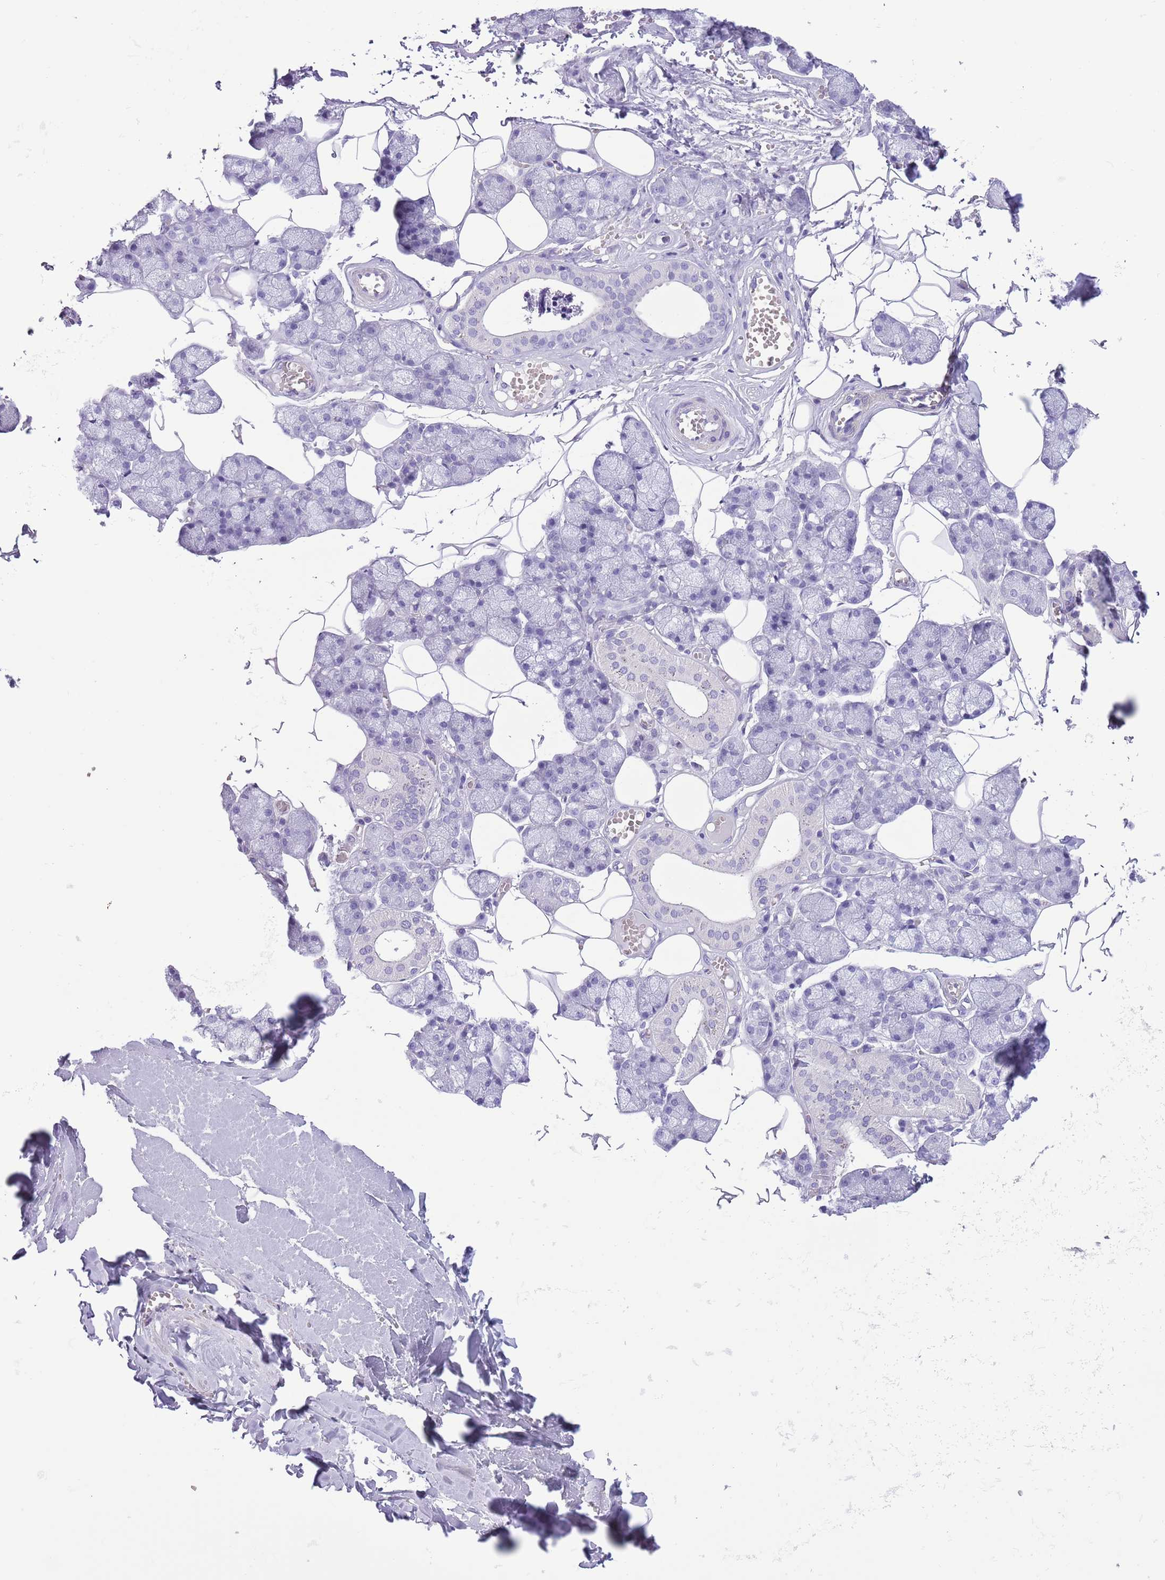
{"staining": {"intensity": "negative", "quantity": "none", "location": "none"}, "tissue": "salivary gland", "cell_type": "Glandular cells", "image_type": "normal", "snomed": [{"axis": "morphology", "description": "Normal tissue, NOS"}, {"axis": "topography", "description": "Salivary gland"}], "caption": "Protein analysis of unremarkable salivary gland shows no significant expression in glandular cells. The staining was performed using DAB to visualize the protein expression in brown, while the nuclei were stained in blue with hematoxylin (Magnification: 20x).", "gene": "SLC7A14", "patient": {"sex": "male", "age": 62}}